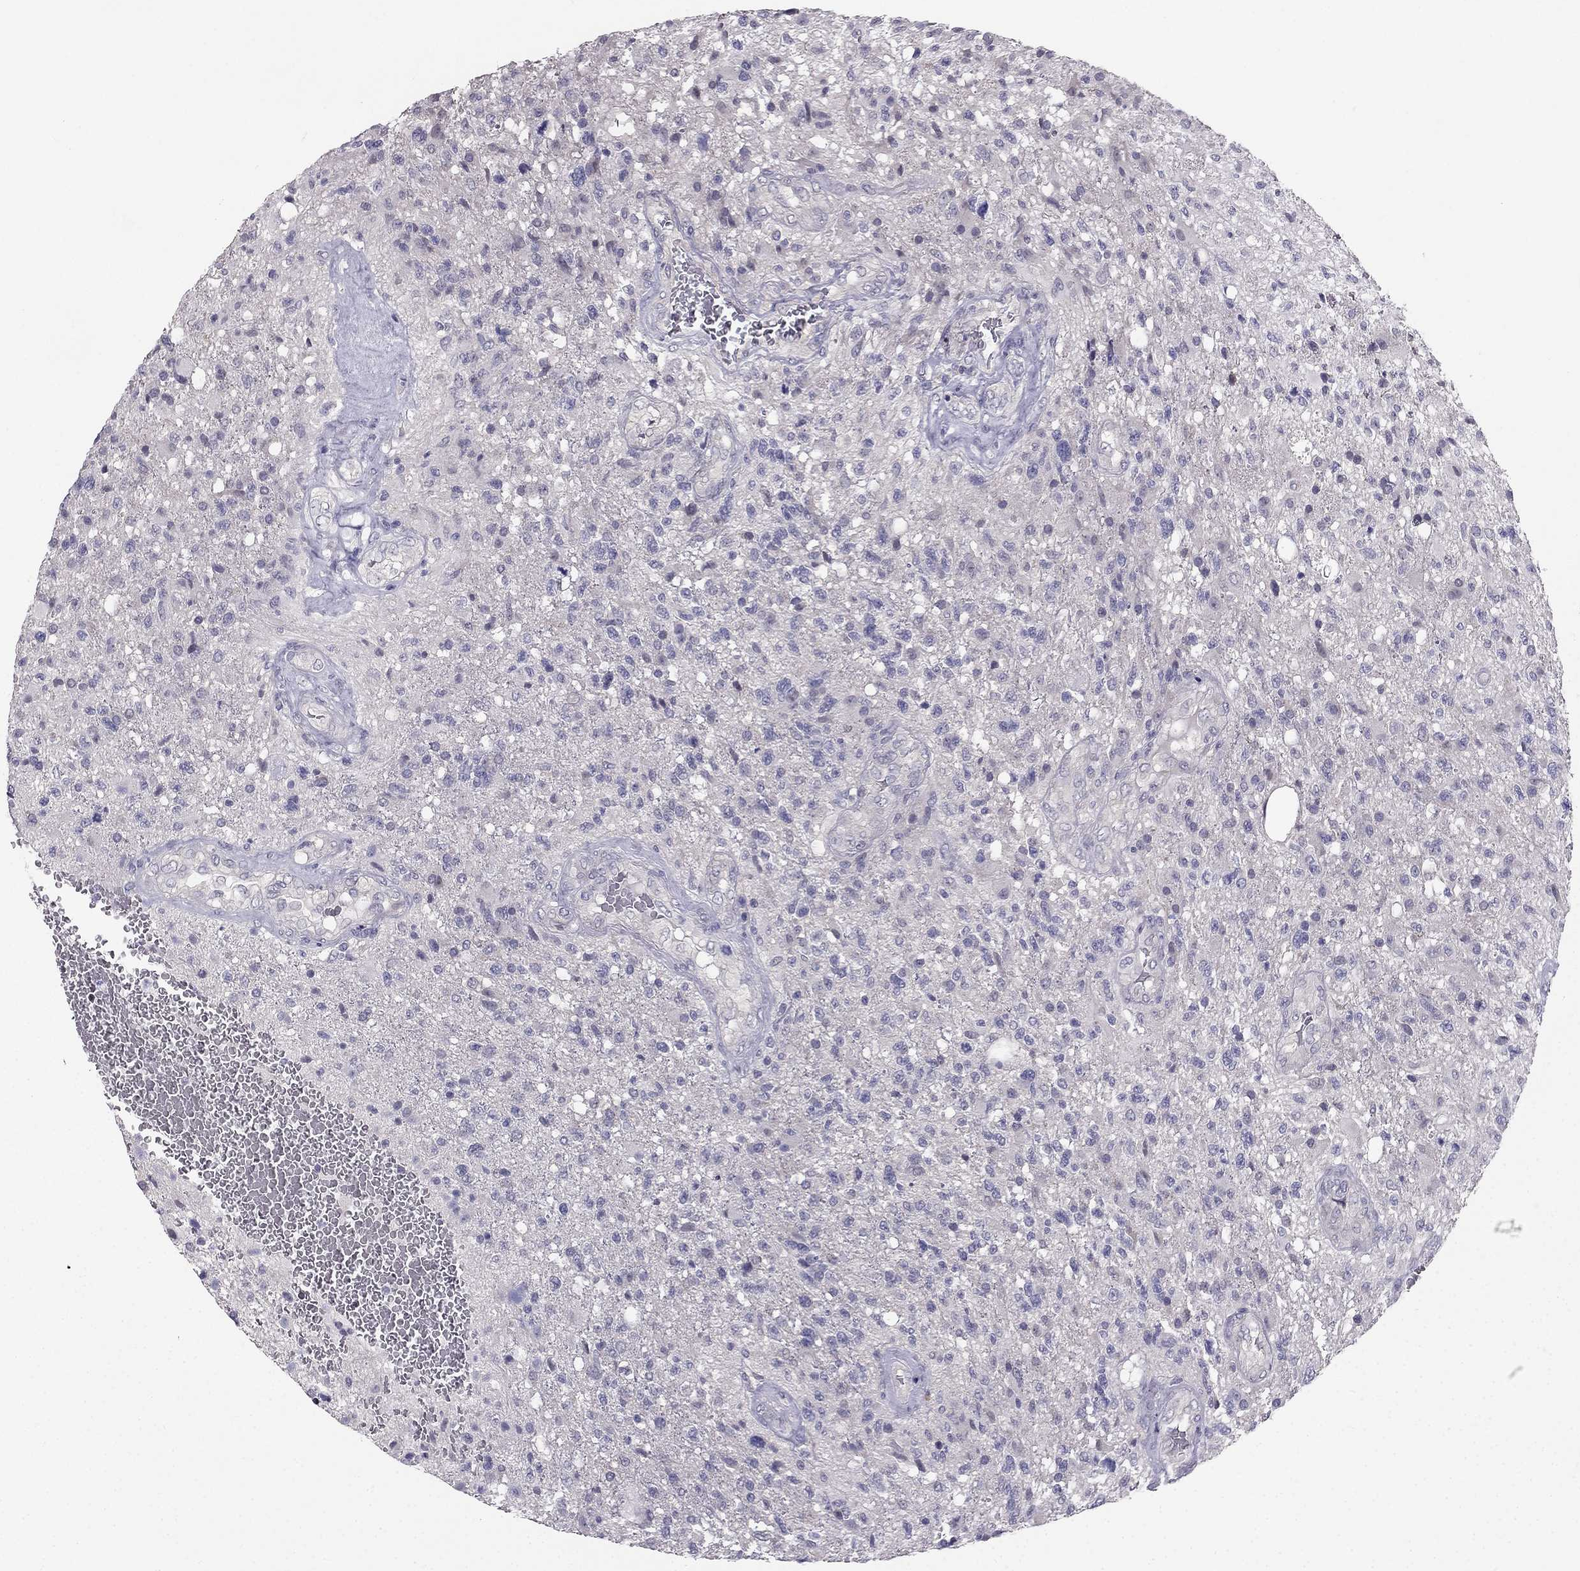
{"staining": {"intensity": "negative", "quantity": "none", "location": "none"}, "tissue": "glioma", "cell_type": "Tumor cells", "image_type": "cancer", "snomed": [{"axis": "morphology", "description": "Glioma, malignant, High grade"}, {"axis": "topography", "description": "Brain"}], "caption": "Malignant high-grade glioma stained for a protein using IHC shows no expression tumor cells.", "gene": "HSFX1", "patient": {"sex": "male", "age": 56}}